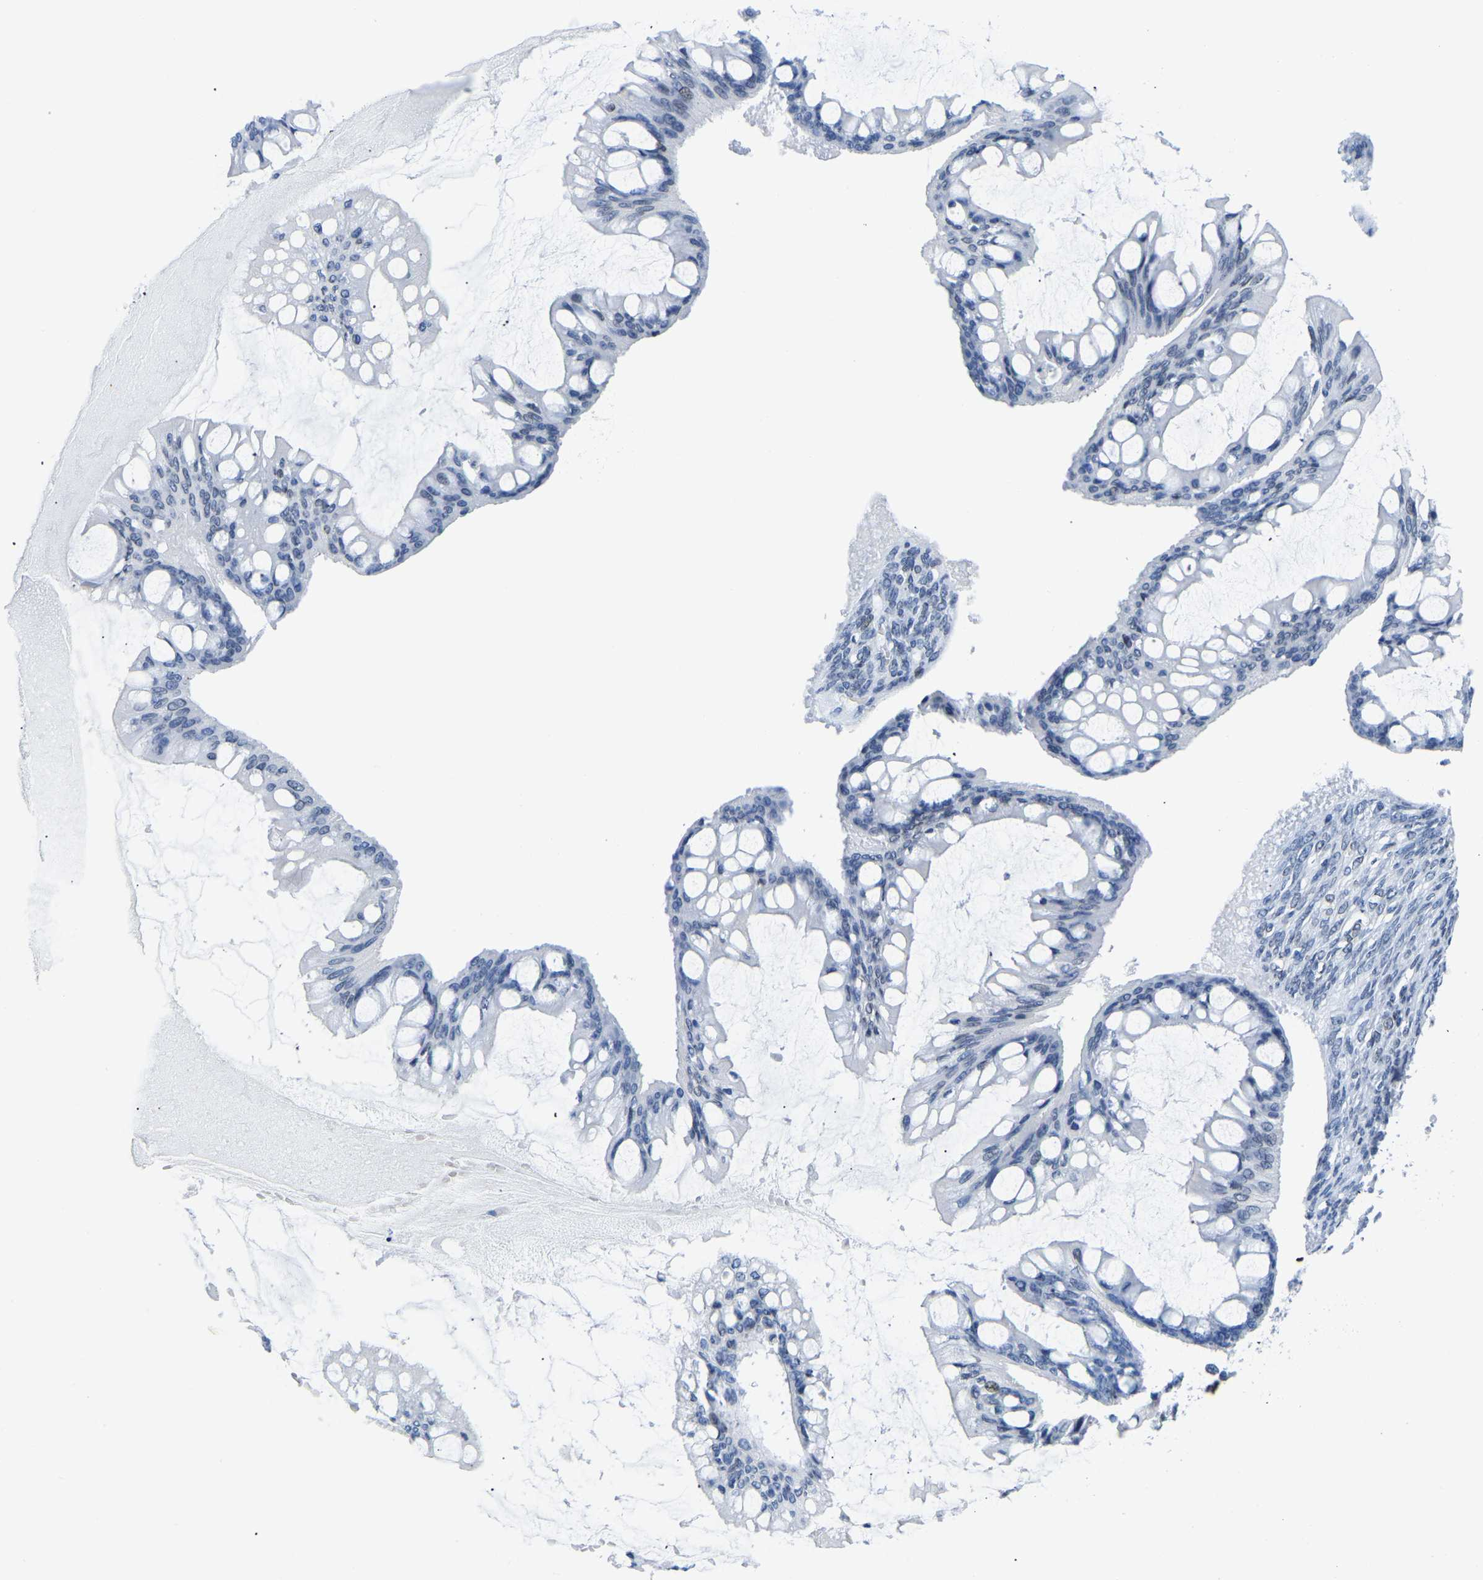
{"staining": {"intensity": "weak", "quantity": "<25%", "location": "nuclear"}, "tissue": "ovarian cancer", "cell_type": "Tumor cells", "image_type": "cancer", "snomed": [{"axis": "morphology", "description": "Cystadenocarcinoma, mucinous, NOS"}, {"axis": "topography", "description": "Ovary"}], "caption": "Tumor cells are negative for protein expression in human mucinous cystadenocarcinoma (ovarian).", "gene": "UPK3A", "patient": {"sex": "female", "age": 73}}